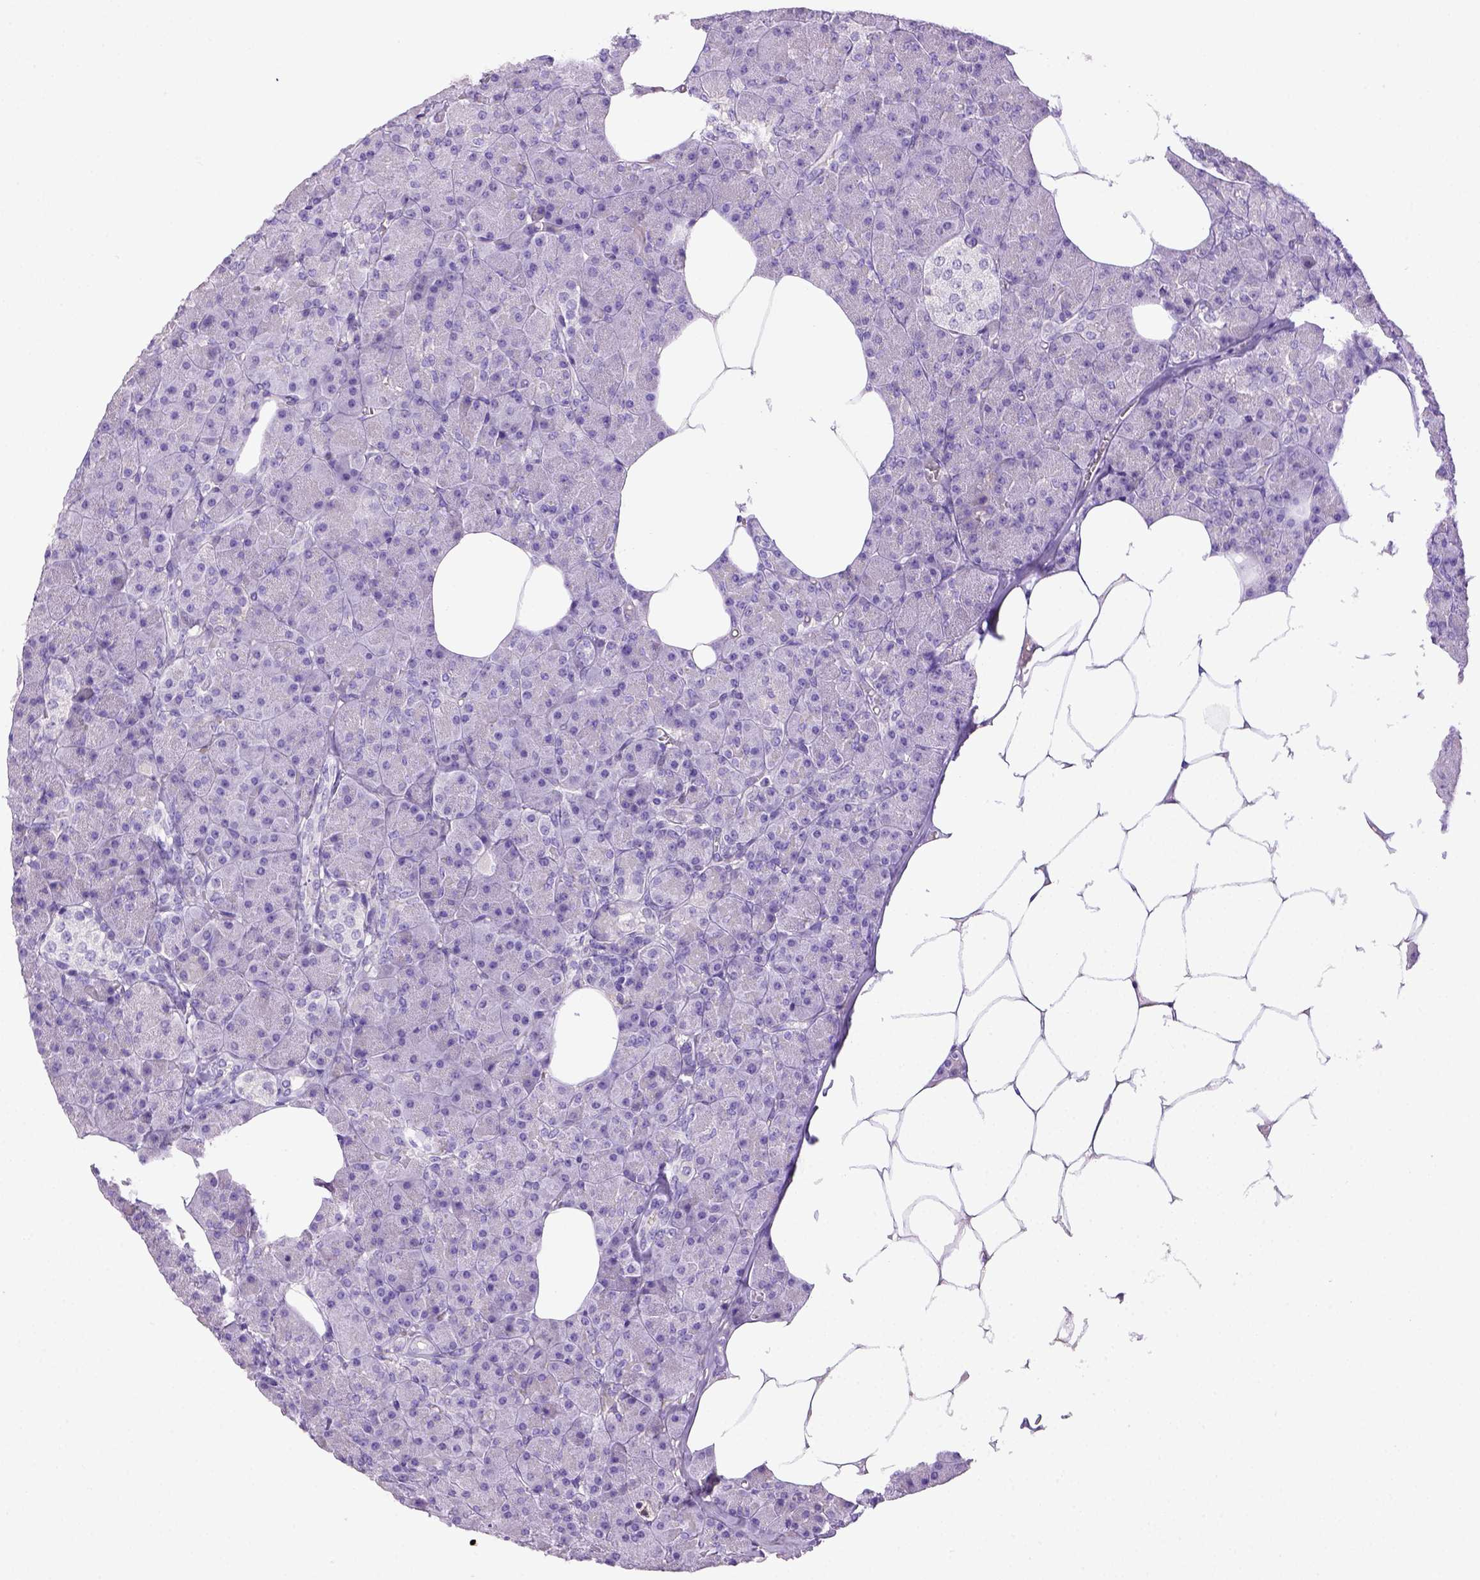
{"staining": {"intensity": "negative", "quantity": "none", "location": "none"}, "tissue": "pancreas", "cell_type": "Exocrine glandular cells", "image_type": "normal", "snomed": [{"axis": "morphology", "description": "Normal tissue, NOS"}, {"axis": "topography", "description": "Pancreas"}], "caption": "IHC image of benign human pancreas stained for a protein (brown), which exhibits no expression in exocrine glandular cells.", "gene": "ITIH4", "patient": {"sex": "female", "age": 45}}